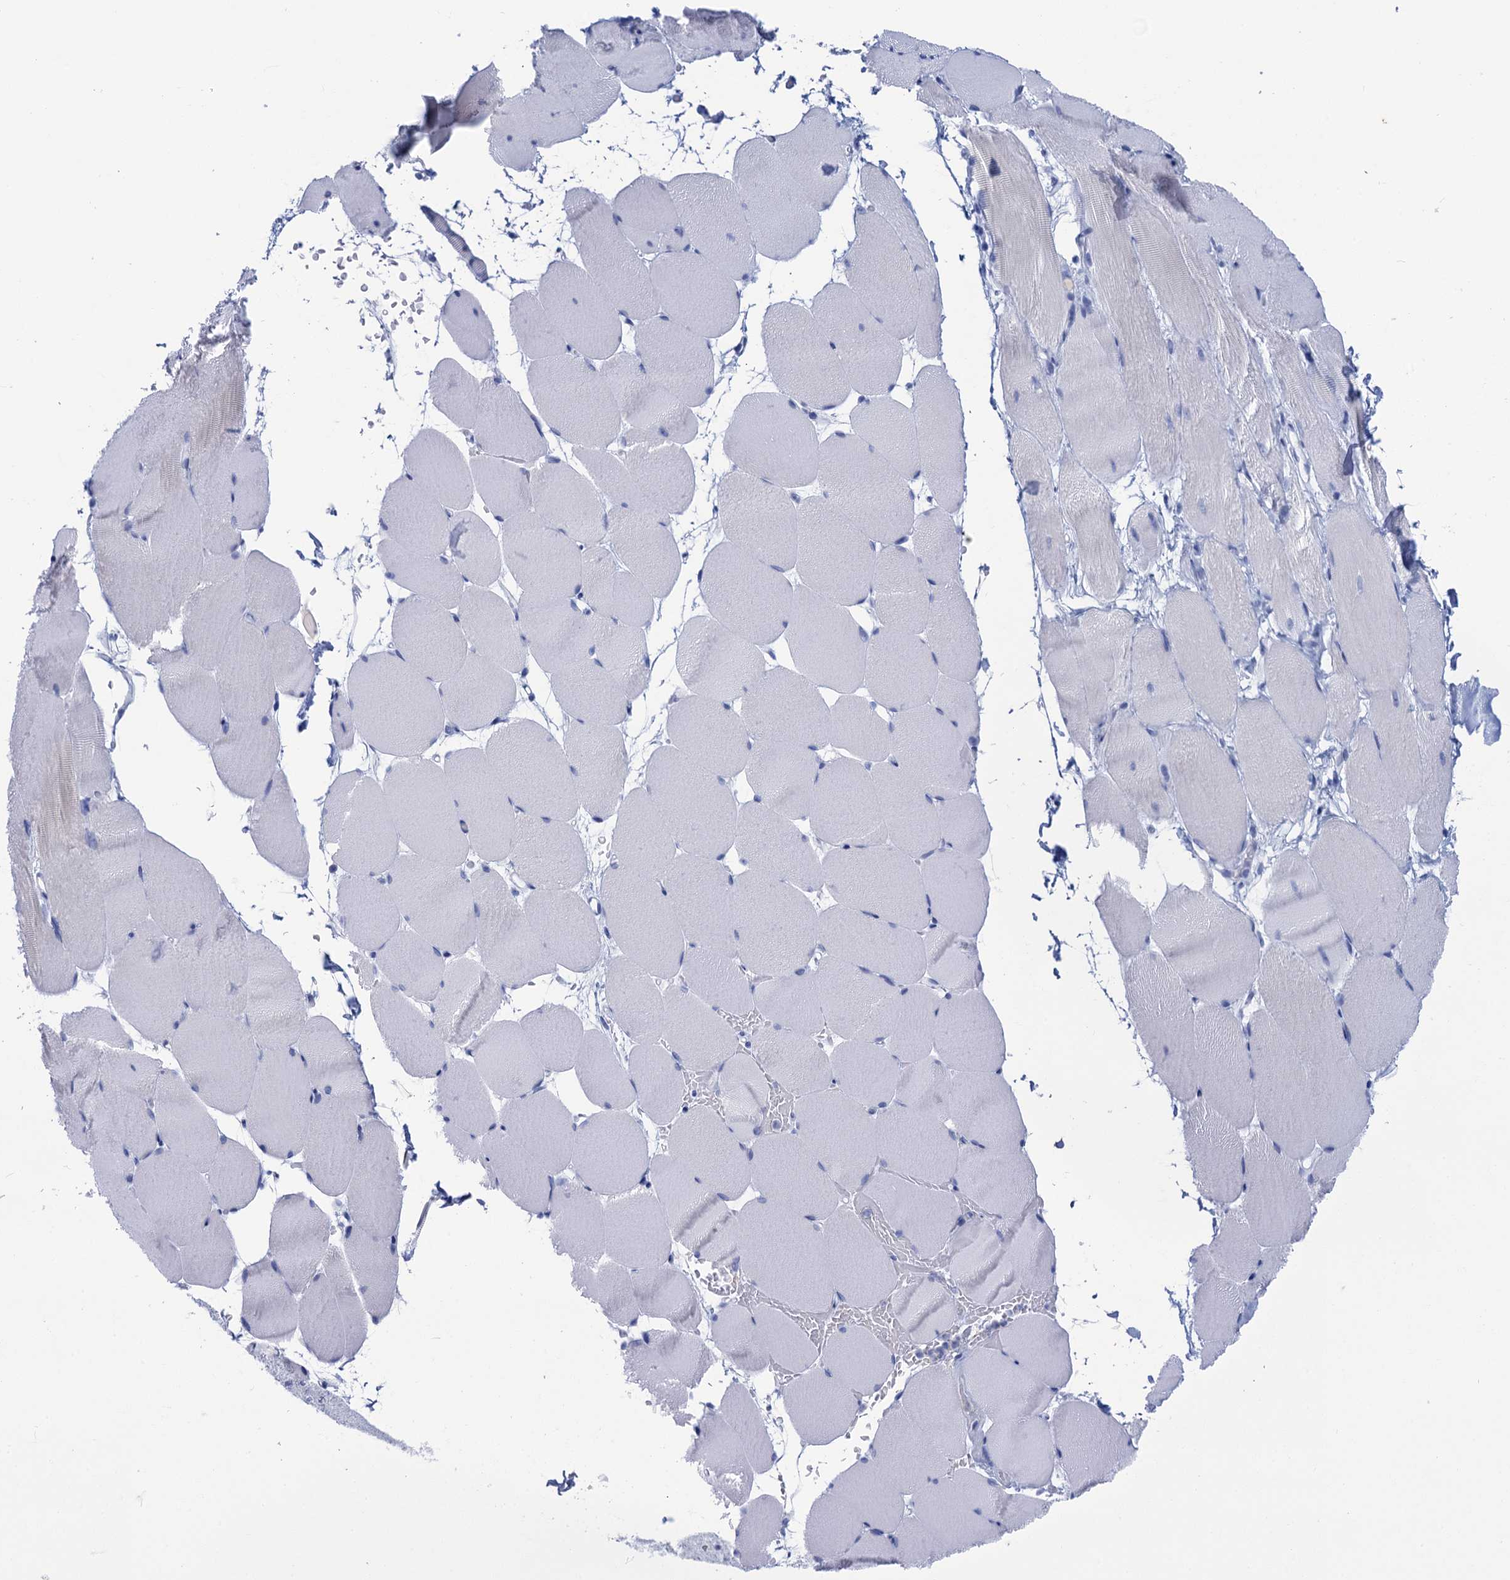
{"staining": {"intensity": "negative", "quantity": "none", "location": "none"}, "tissue": "skeletal muscle", "cell_type": "Myocytes", "image_type": "normal", "snomed": [{"axis": "morphology", "description": "Normal tissue, NOS"}, {"axis": "topography", "description": "Skeletal muscle"}, {"axis": "topography", "description": "Parathyroid gland"}], "caption": "Myocytes show no significant protein staining in normal skeletal muscle. (DAB (3,3'-diaminobenzidine) immunohistochemistry with hematoxylin counter stain).", "gene": "CALML5", "patient": {"sex": "female", "age": 37}}